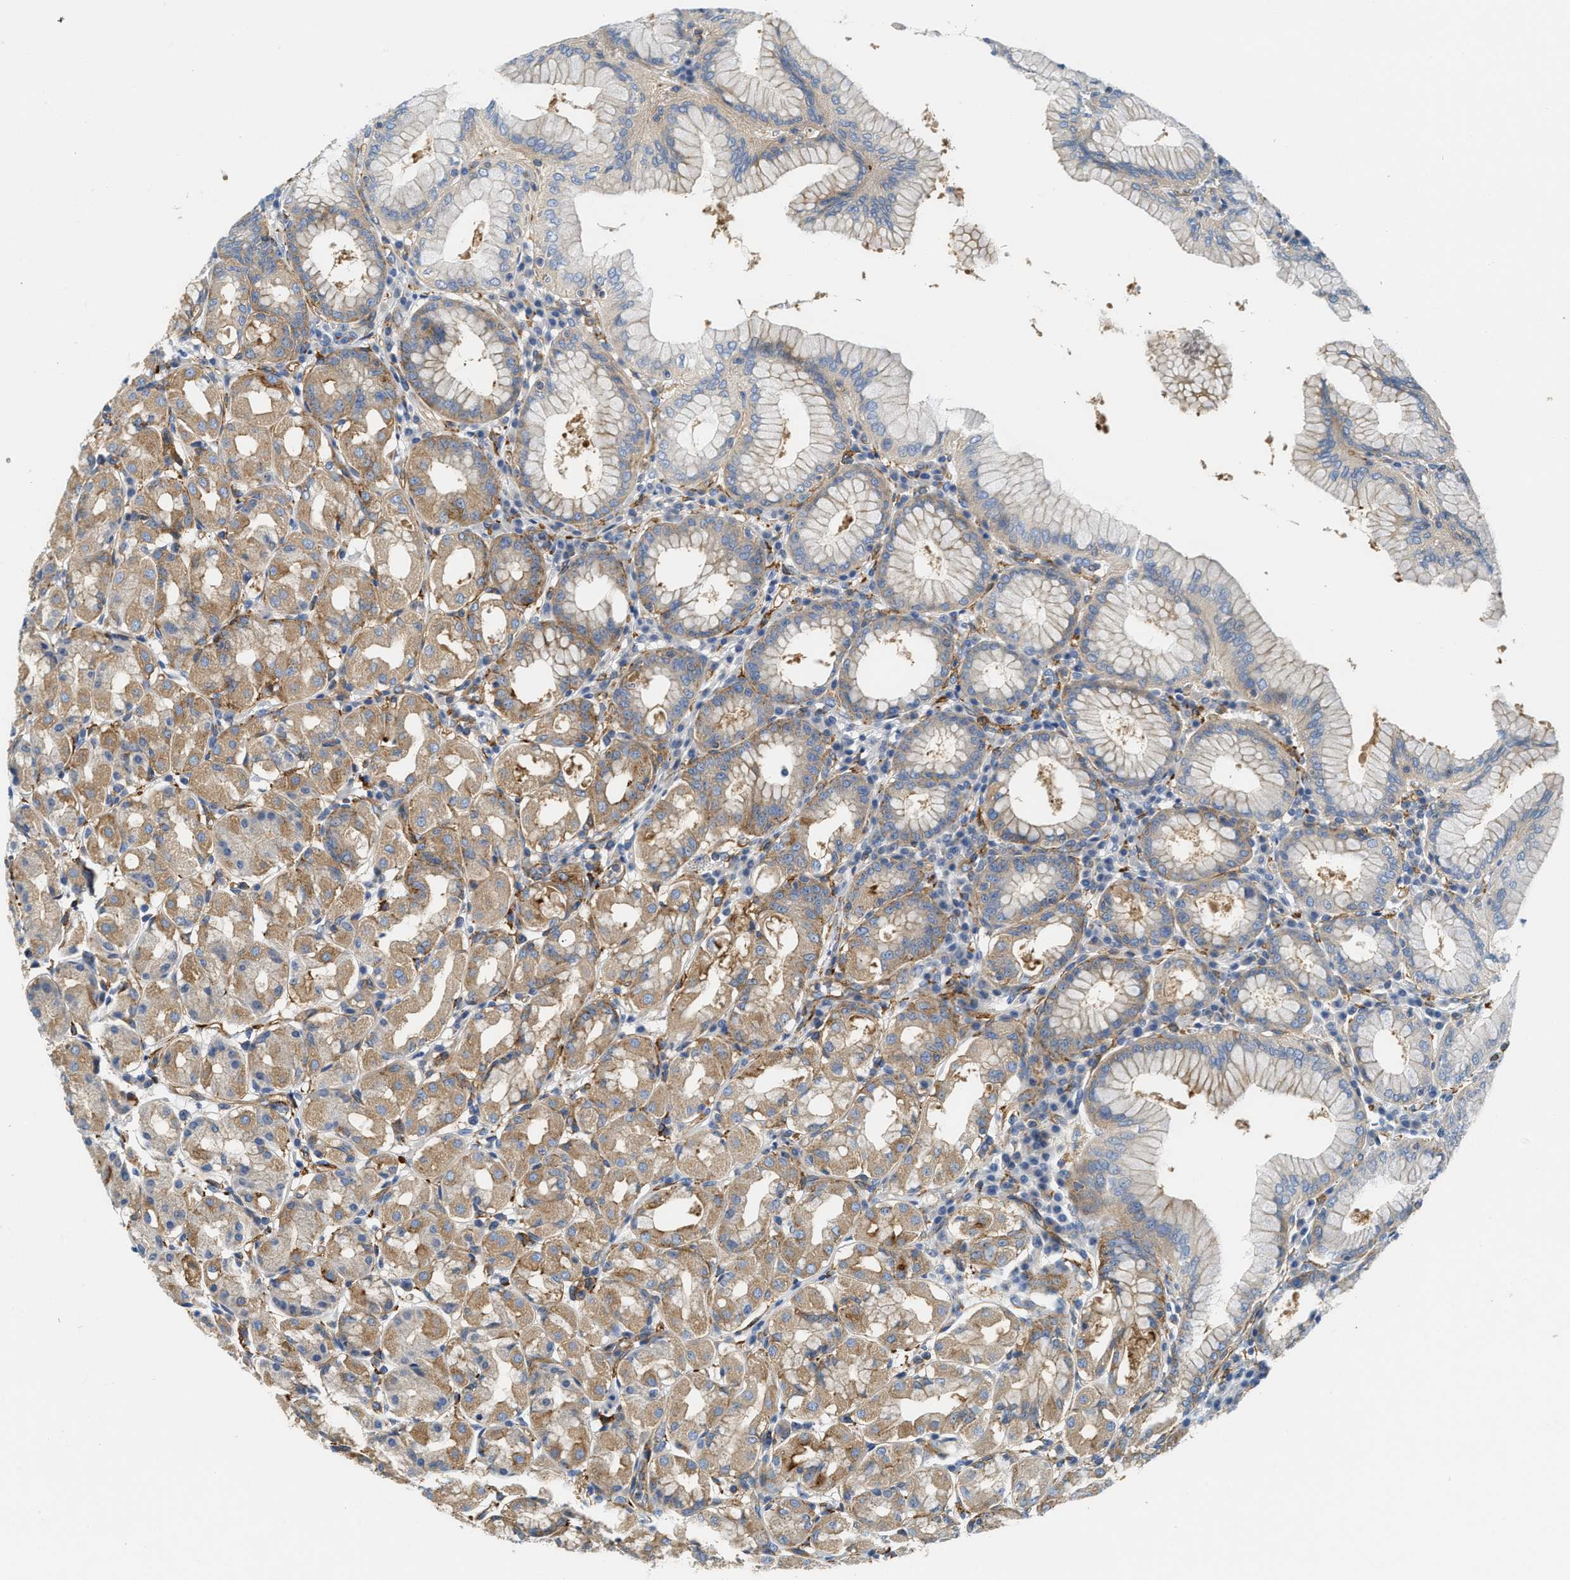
{"staining": {"intensity": "moderate", "quantity": "25%-75%", "location": "cytoplasmic/membranous"}, "tissue": "stomach", "cell_type": "Glandular cells", "image_type": "normal", "snomed": [{"axis": "morphology", "description": "Normal tissue, NOS"}, {"axis": "topography", "description": "Stomach"}, {"axis": "topography", "description": "Stomach, lower"}], "caption": "Immunohistochemical staining of unremarkable stomach reveals medium levels of moderate cytoplasmic/membranous positivity in about 25%-75% of glandular cells. The staining is performed using DAB brown chromogen to label protein expression. The nuclei are counter-stained blue using hematoxylin.", "gene": "NSUN7", "patient": {"sex": "female", "age": 56}}